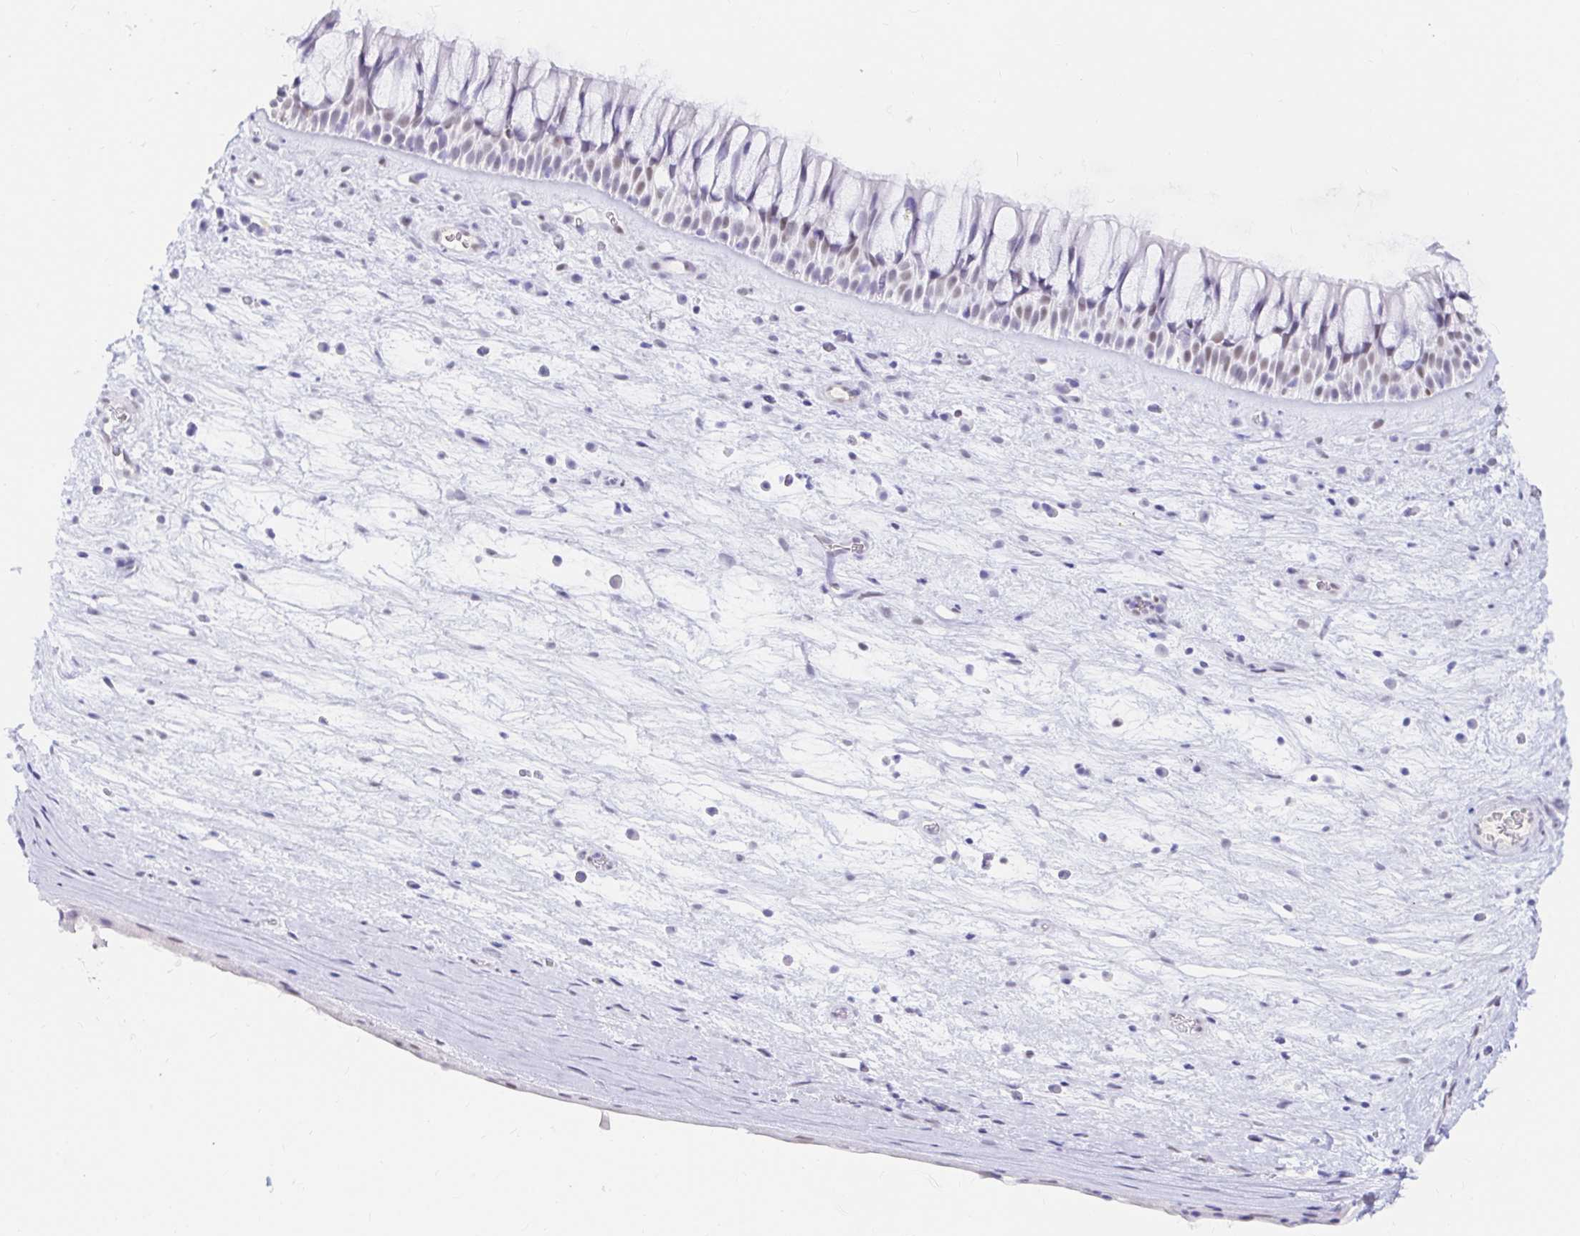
{"staining": {"intensity": "moderate", "quantity": "<25%", "location": "nuclear"}, "tissue": "nasopharynx", "cell_type": "Respiratory epithelial cells", "image_type": "normal", "snomed": [{"axis": "morphology", "description": "Normal tissue, NOS"}, {"axis": "topography", "description": "Nasopharynx"}], "caption": "Protein expression analysis of normal nasopharynx demonstrates moderate nuclear positivity in about <25% of respiratory epithelial cells.", "gene": "OR6T1", "patient": {"sex": "male", "age": 74}}